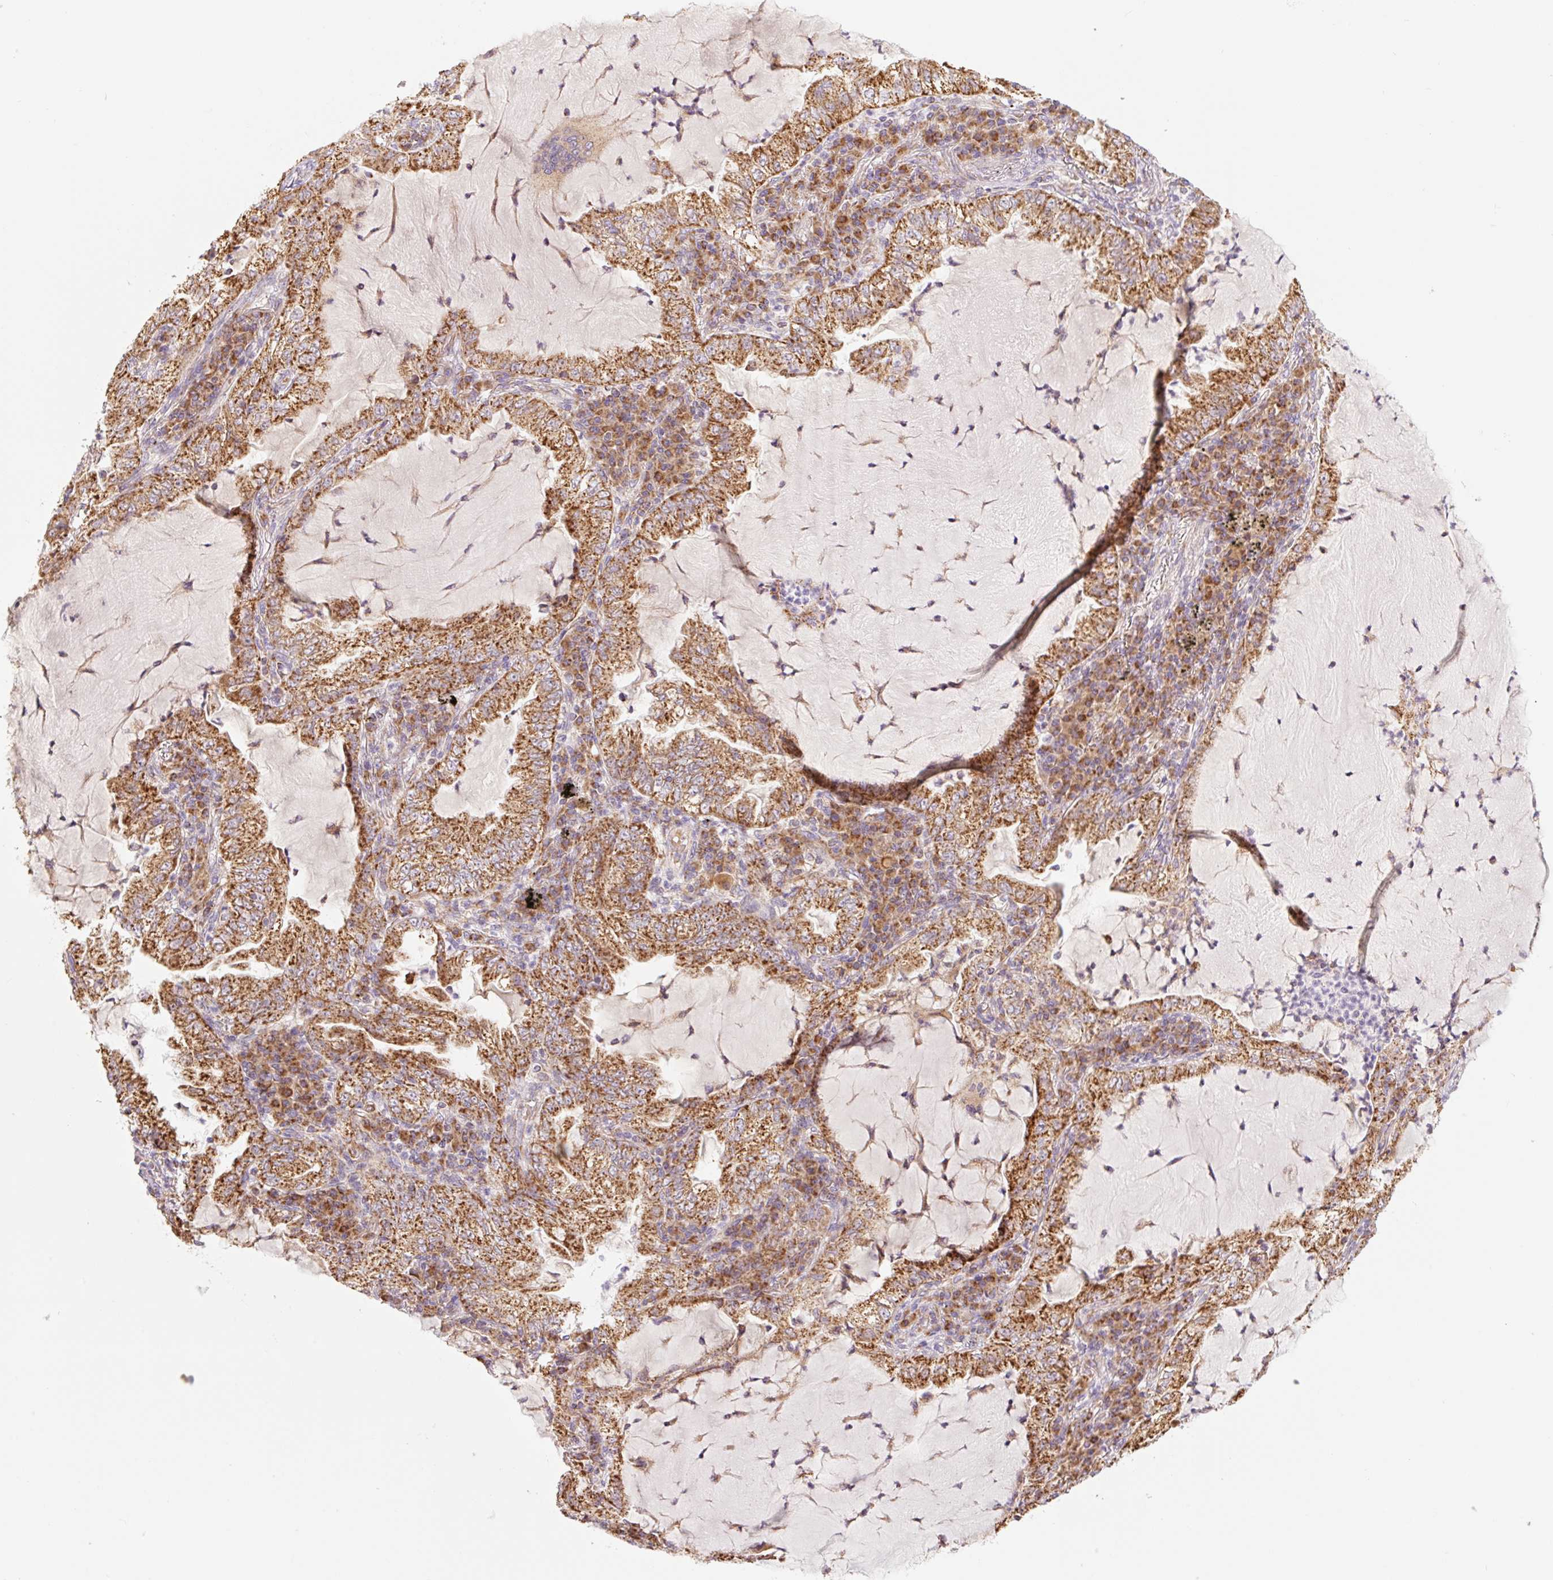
{"staining": {"intensity": "strong", "quantity": ">75%", "location": "cytoplasmic/membranous"}, "tissue": "lung cancer", "cell_type": "Tumor cells", "image_type": "cancer", "snomed": [{"axis": "morphology", "description": "Adenocarcinoma, NOS"}, {"axis": "topography", "description": "Lung"}], "caption": "Lung cancer stained for a protein reveals strong cytoplasmic/membranous positivity in tumor cells.", "gene": "GOSR2", "patient": {"sex": "female", "age": 73}}